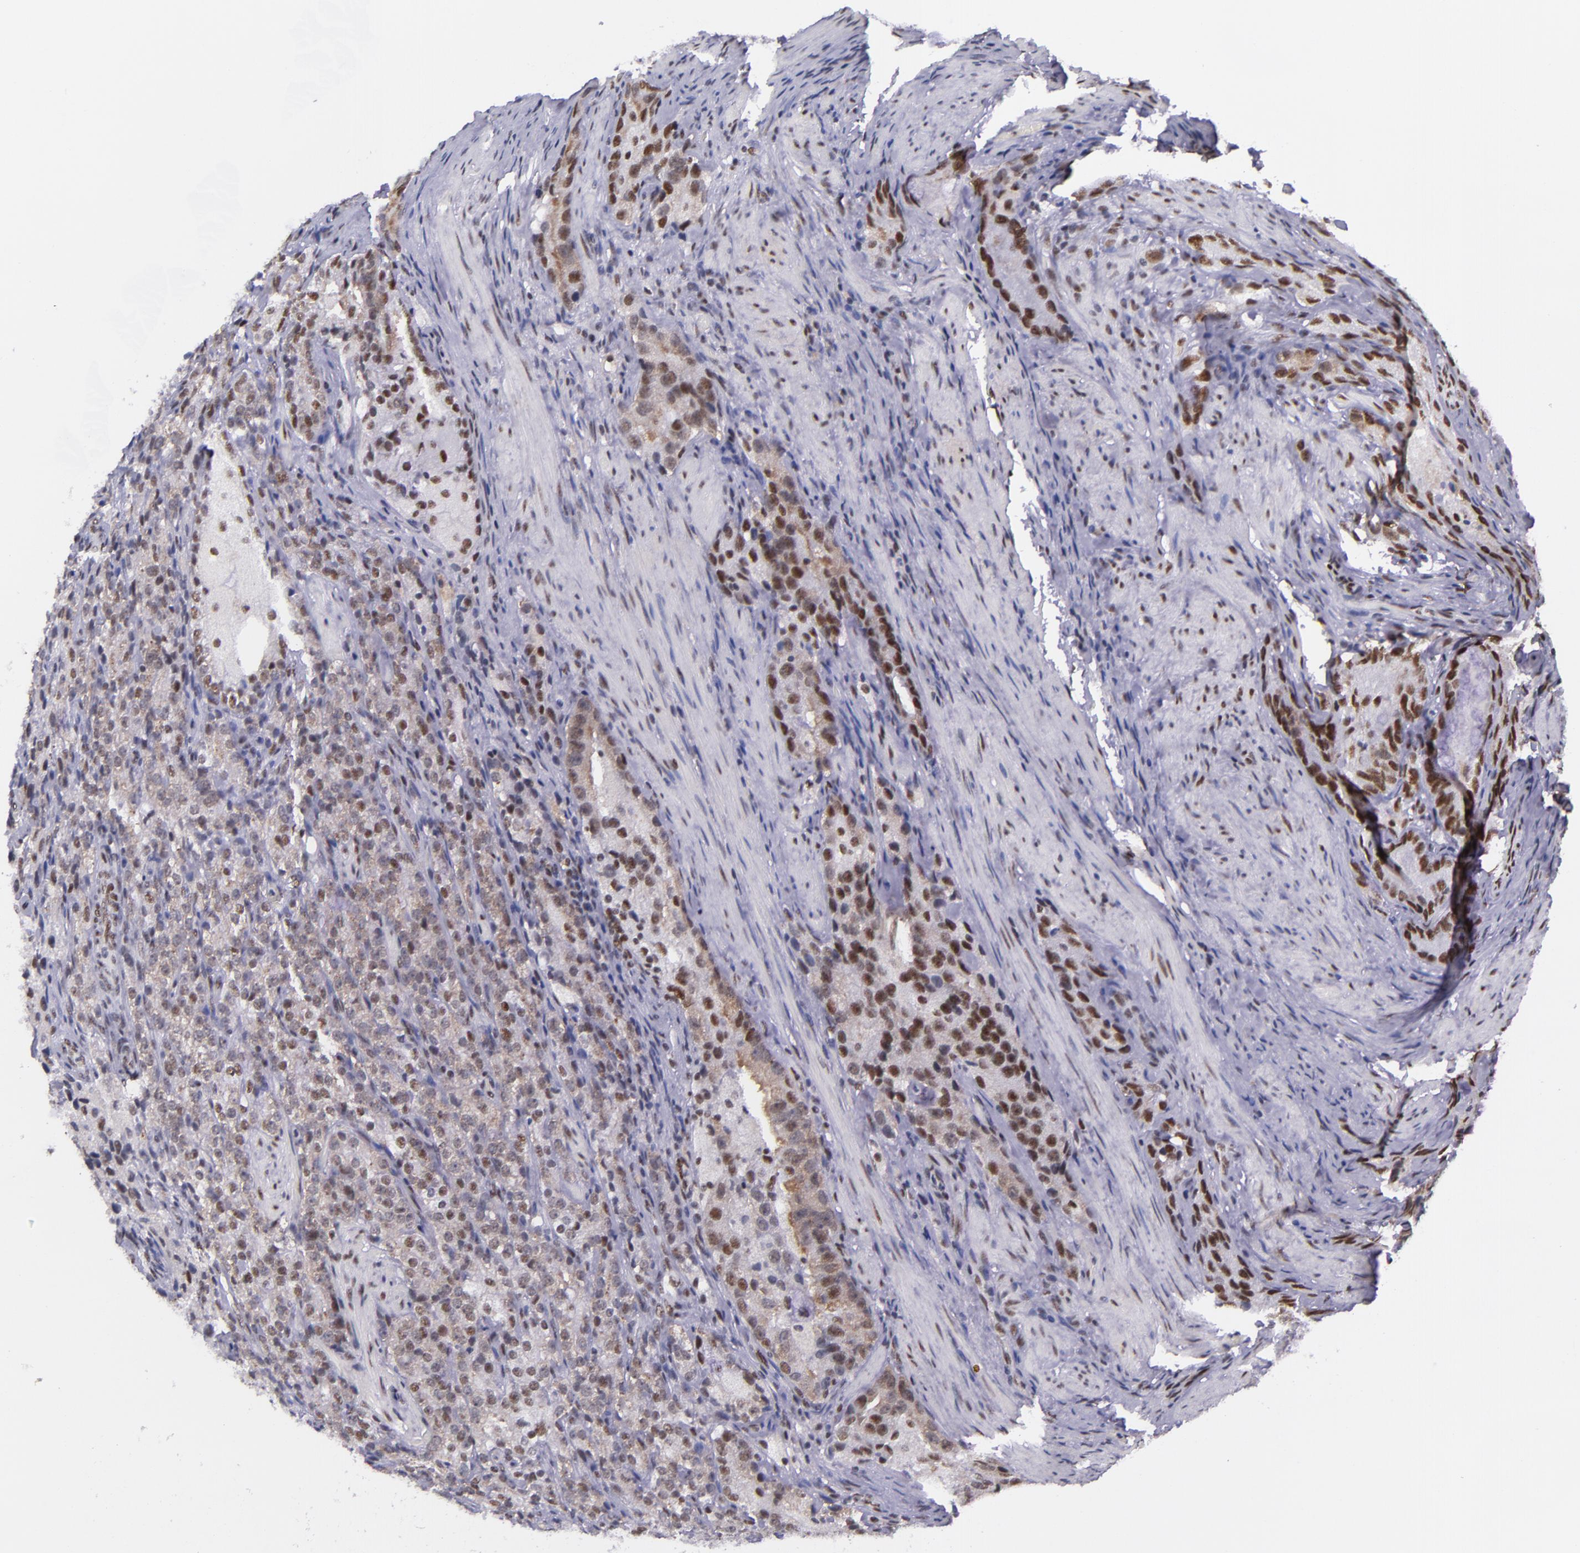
{"staining": {"intensity": "weak", "quantity": "<25%", "location": "nuclear"}, "tissue": "prostate cancer", "cell_type": "Tumor cells", "image_type": "cancer", "snomed": [{"axis": "morphology", "description": "Adenocarcinoma, High grade"}, {"axis": "topography", "description": "Prostate"}], "caption": "This is a histopathology image of immunohistochemistry staining of prostate cancer (adenocarcinoma (high-grade)), which shows no staining in tumor cells.", "gene": "GPKOW", "patient": {"sex": "male", "age": 63}}